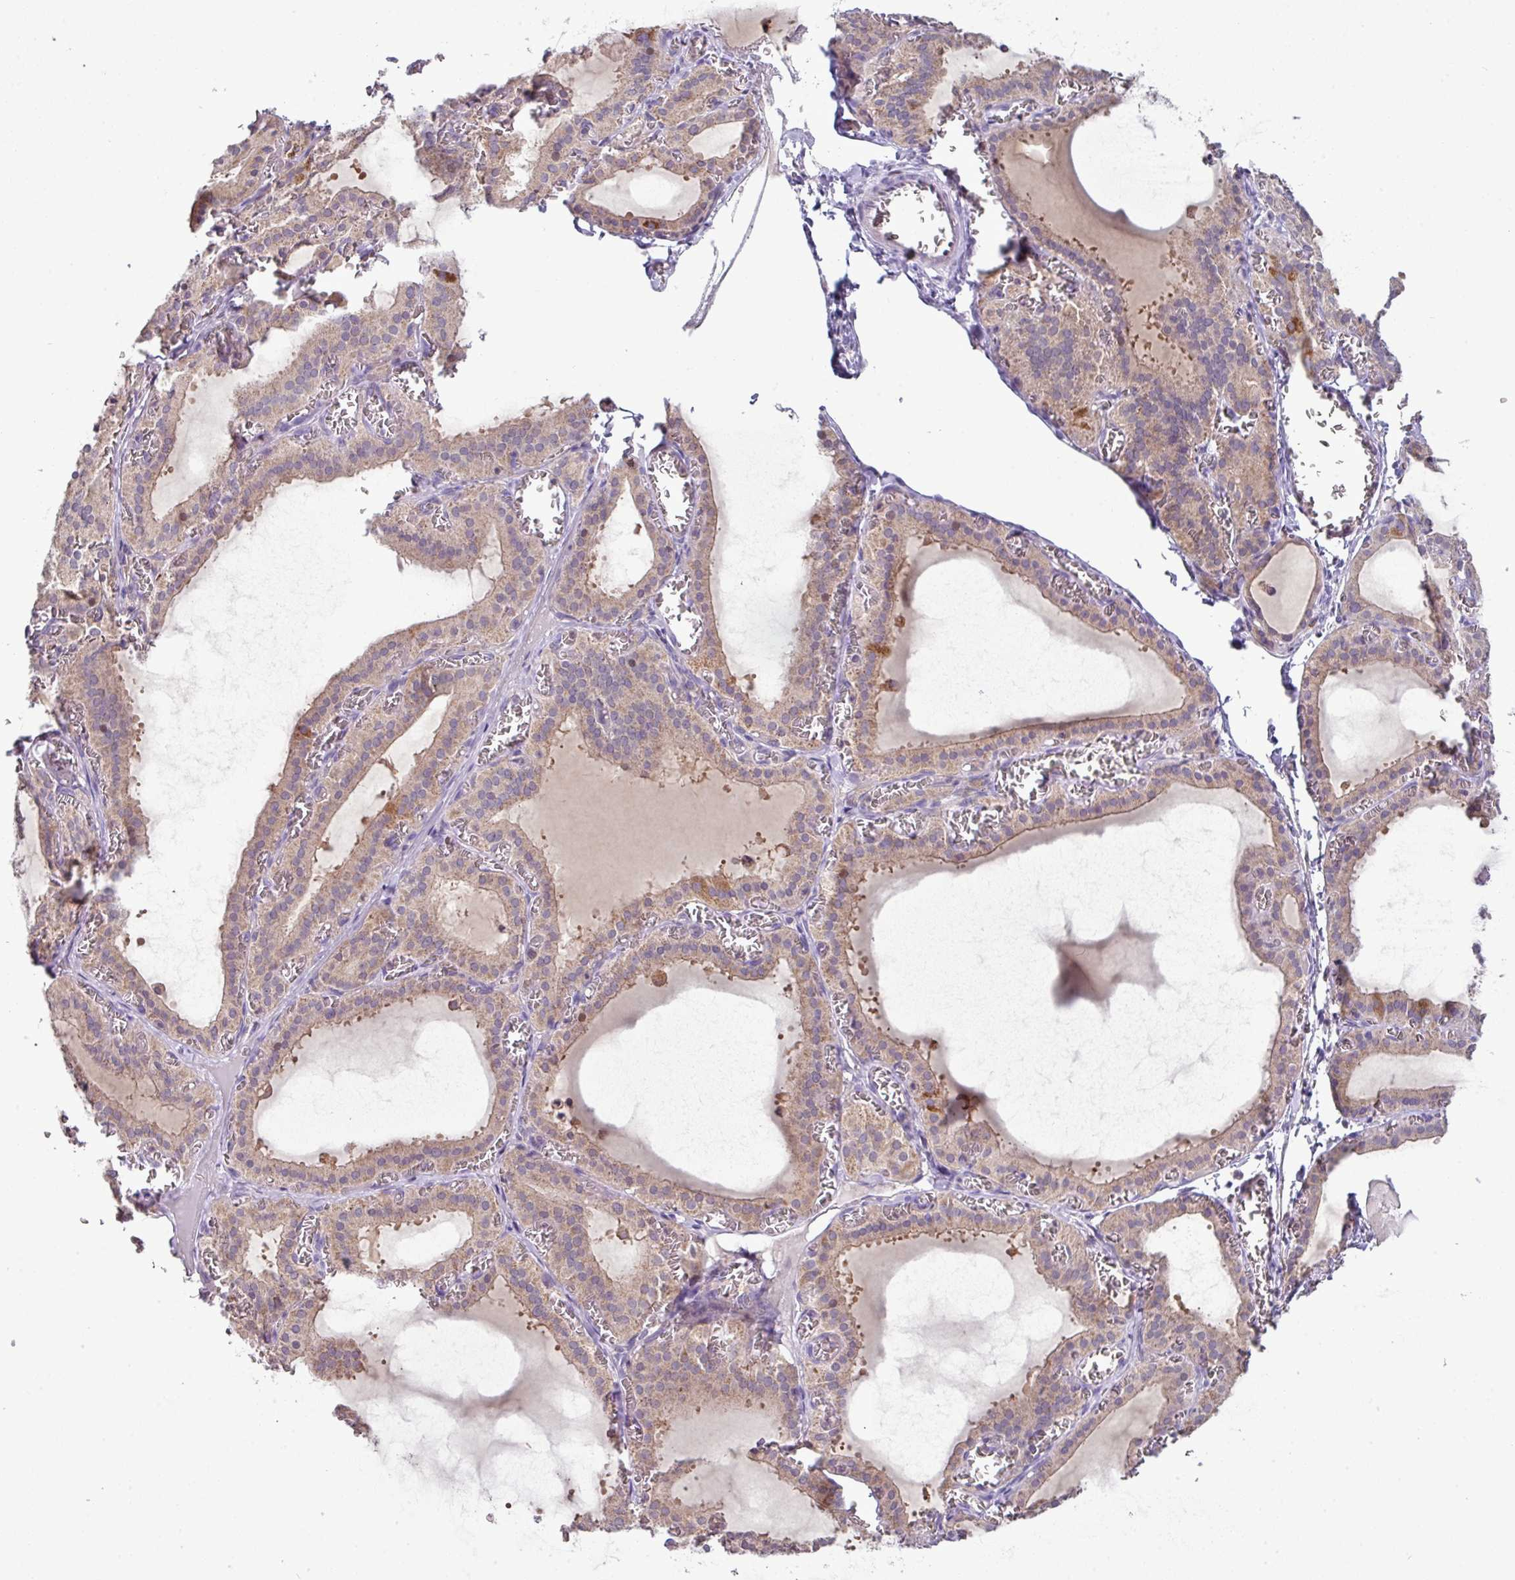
{"staining": {"intensity": "moderate", "quantity": "25%-75%", "location": "cytoplasmic/membranous"}, "tissue": "thyroid gland", "cell_type": "Glandular cells", "image_type": "normal", "snomed": [{"axis": "morphology", "description": "Normal tissue, NOS"}, {"axis": "topography", "description": "Thyroid gland"}], "caption": "Approximately 25%-75% of glandular cells in benign human thyroid gland reveal moderate cytoplasmic/membranous protein expression as visualized by brown immunohistochemical staining.", "gene": "TRAPPC1", "patient": {"sex": "female", "age": 30}}